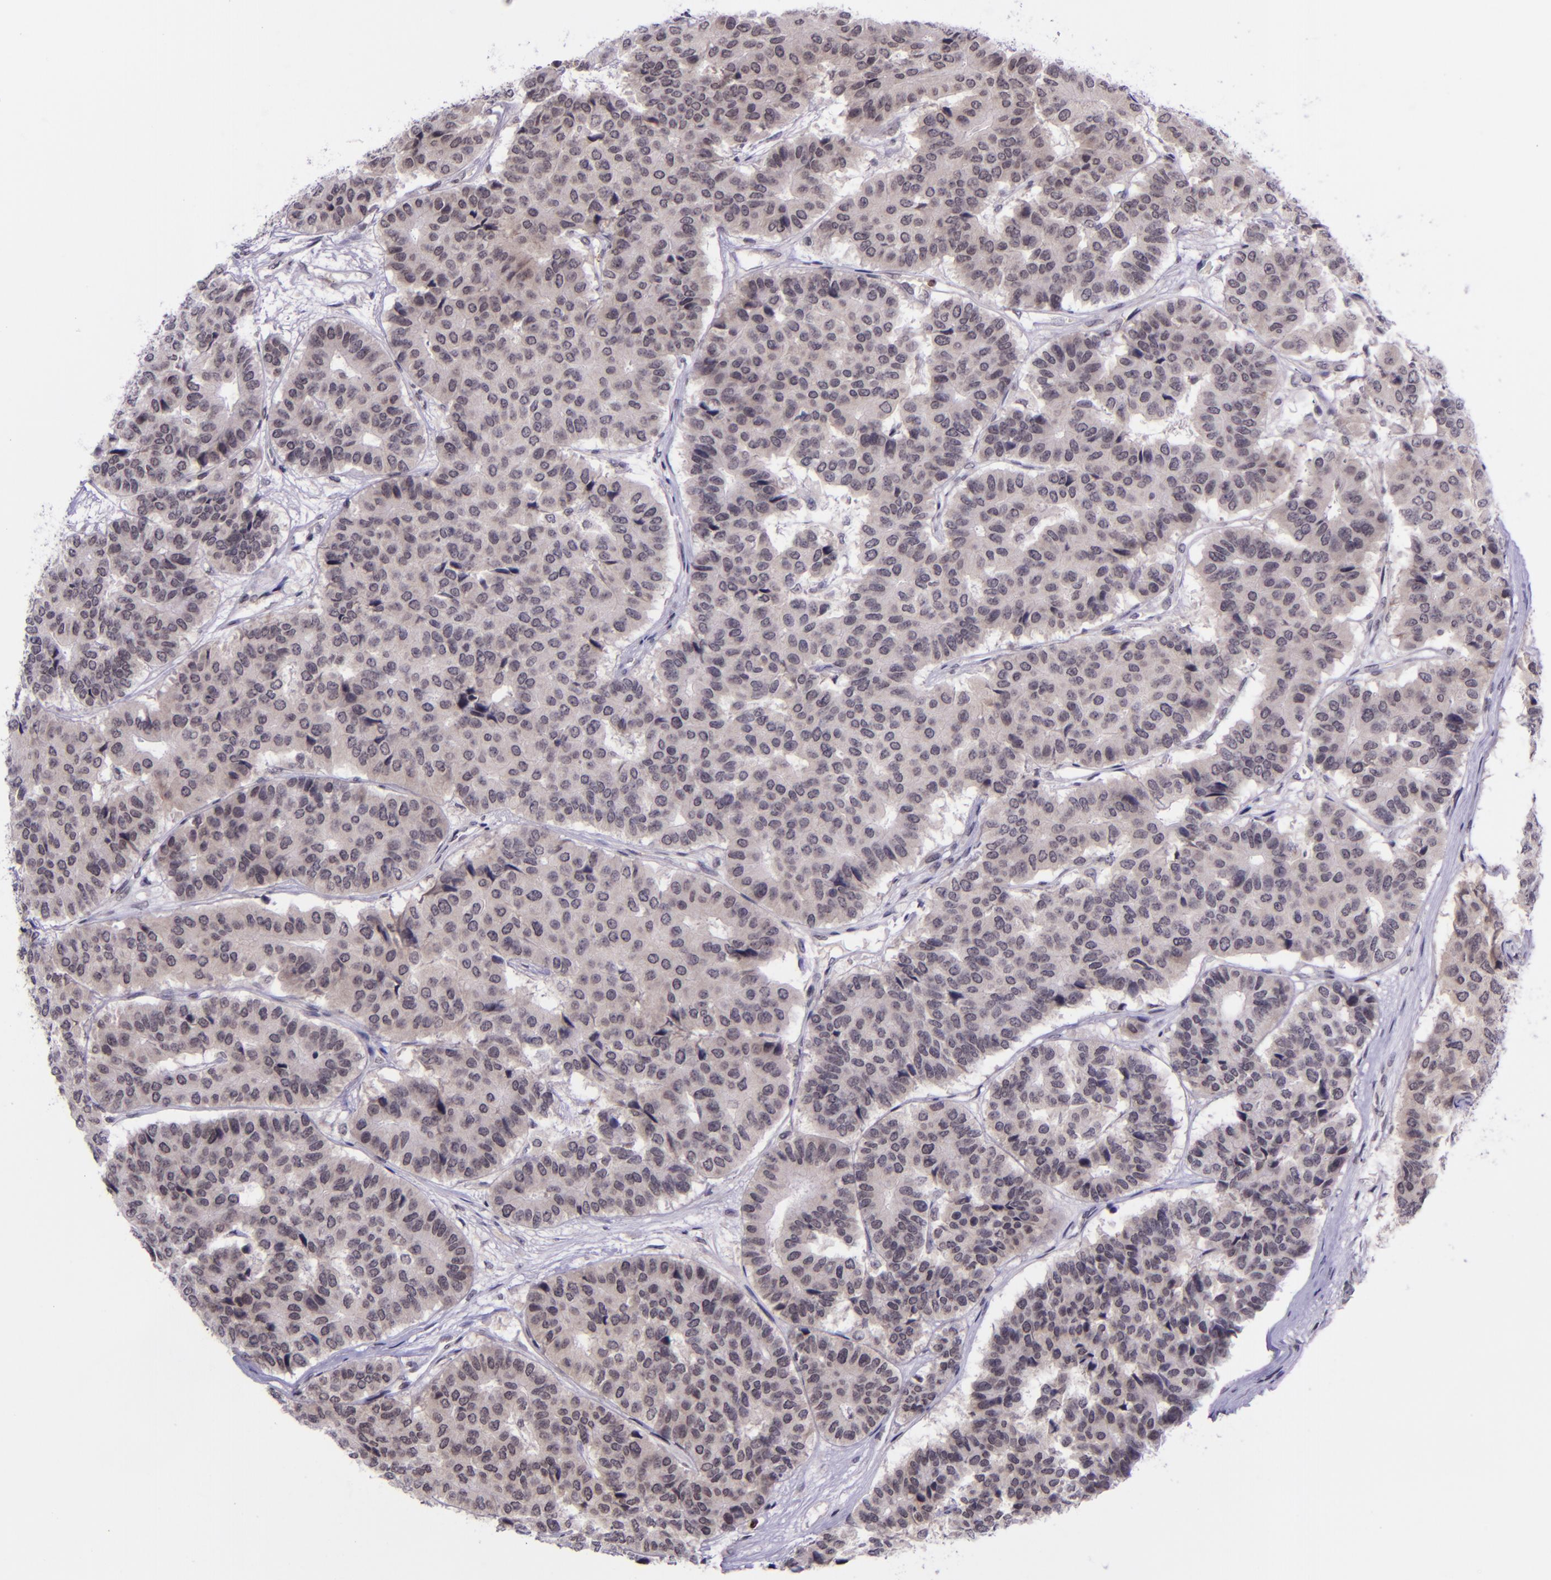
{"staining": {"intensity": "weak", "quantity": "25%-75%", "location": "cytoplasmic/membranous"}, "tissue": "pancreatic cancer", "cell_type": "Tumor cells", "image_type": "cancer", "snomed": [{"axis": "morphology", "description": "Adenocarcinoma, NOS"}, {"axis": "topography", "description": "Pancreas"}], "caption": "A high-resolution image shows IHC staining of pancreatic adenocarcinoma, which displays weak cytoplasmic/membranous expression in about 25%-75% of tumor cells.", "gene": "SELL", "patient": {"sex": "male", "age": 50}}